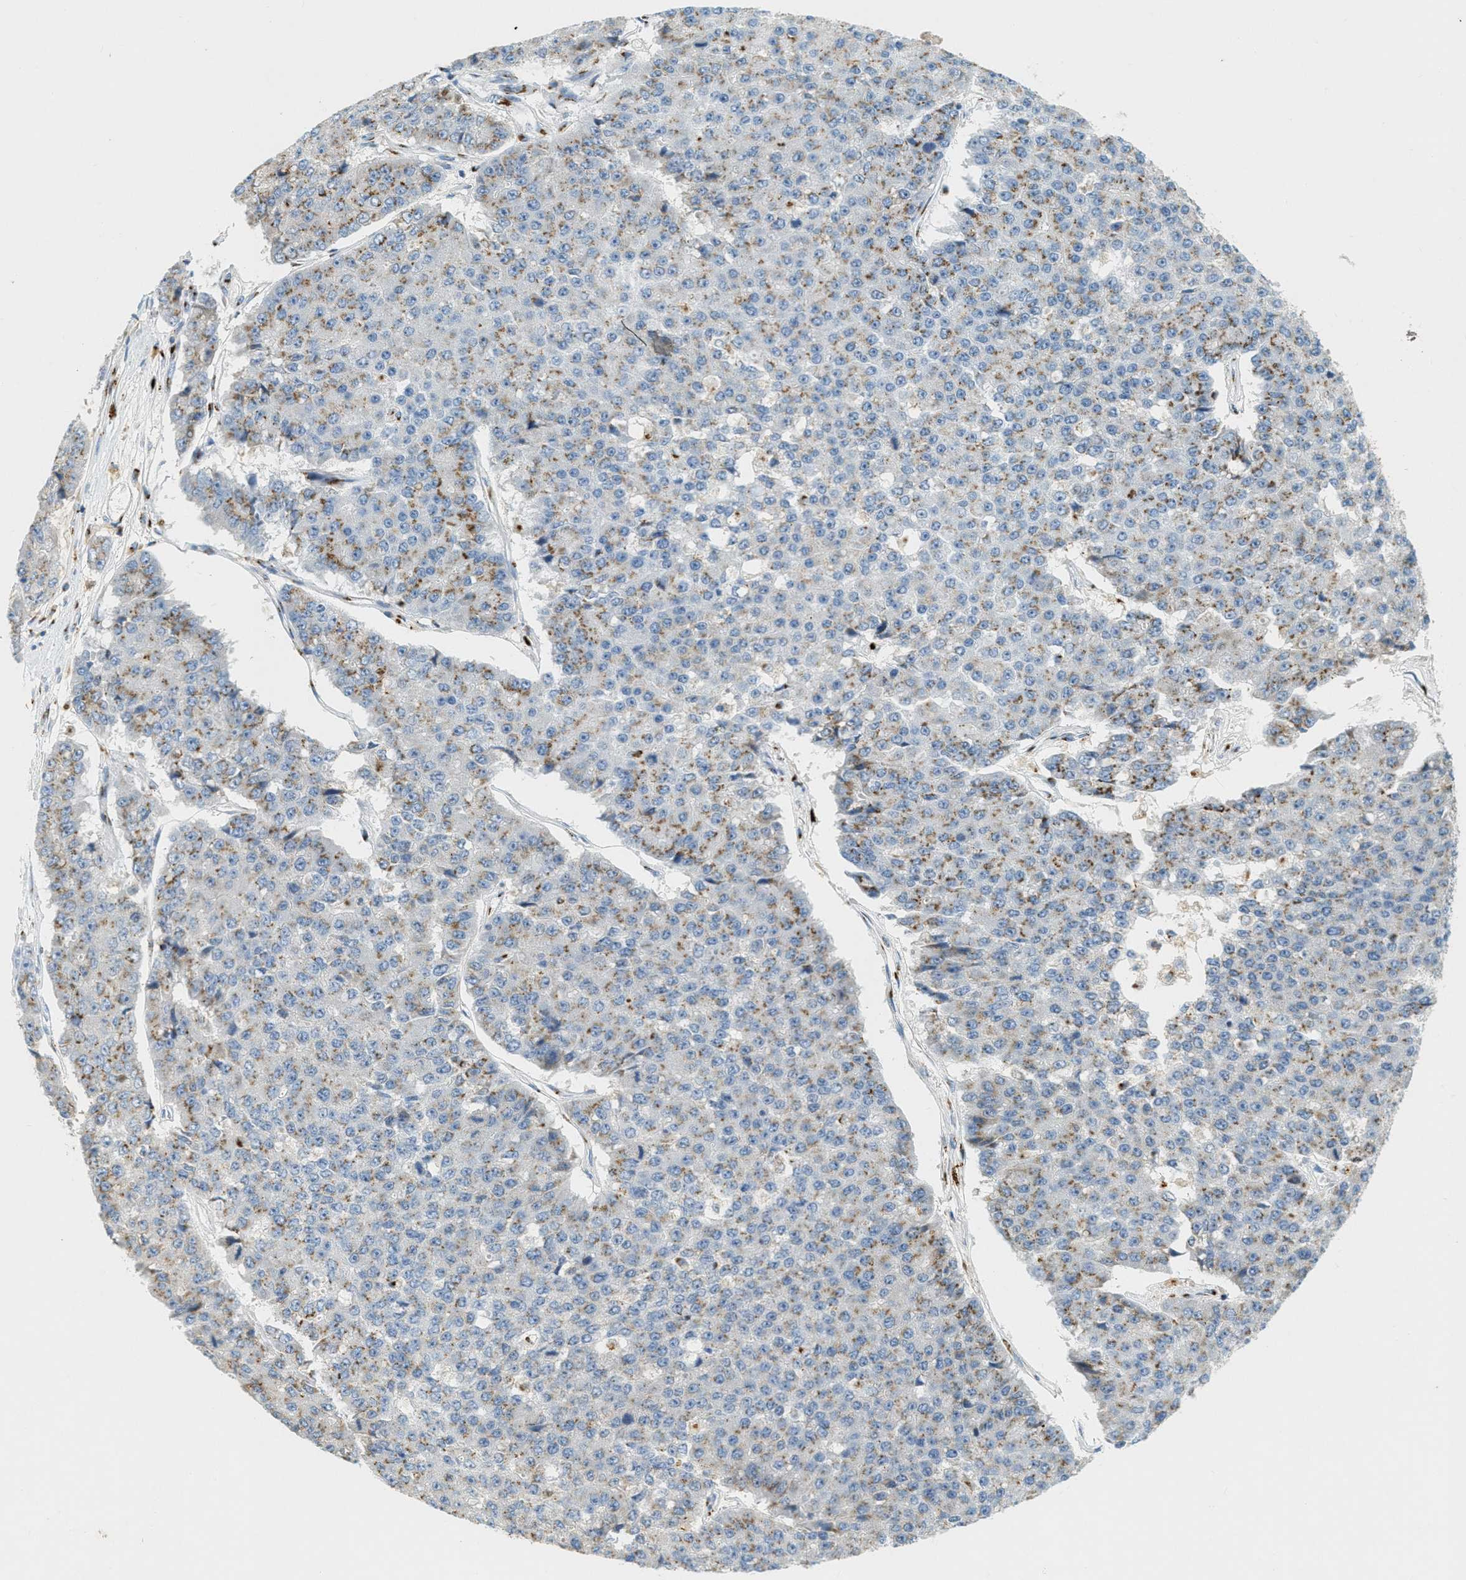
{"staining": {"intensity": "moderate", "quantity": "25%-75%", "location": "cytoplasmic/membranous"}, "tissue": "pancreatic cancer", "cell_type": "Tumor cells", "image_type": "cancer", "snomed": [{"axis": "morphology", "description": "Adenocarcinoma, NOS"}, {"axis": "topography", "description": "Pancreas"}], "caption": "Immunohistochemical staining of pancreatic cancer (adenocarcinoma) reveals medium levels of moderate cytoplasmic/membranous protein positivity in about 25%-75% of tumor cells. (DAB (3,3'-diaminobenzidine) = brown stain, brightfield microscopy at high magnification).", "gene": "ENTPD4", "patient": {"sex": "male", "age": 50}}